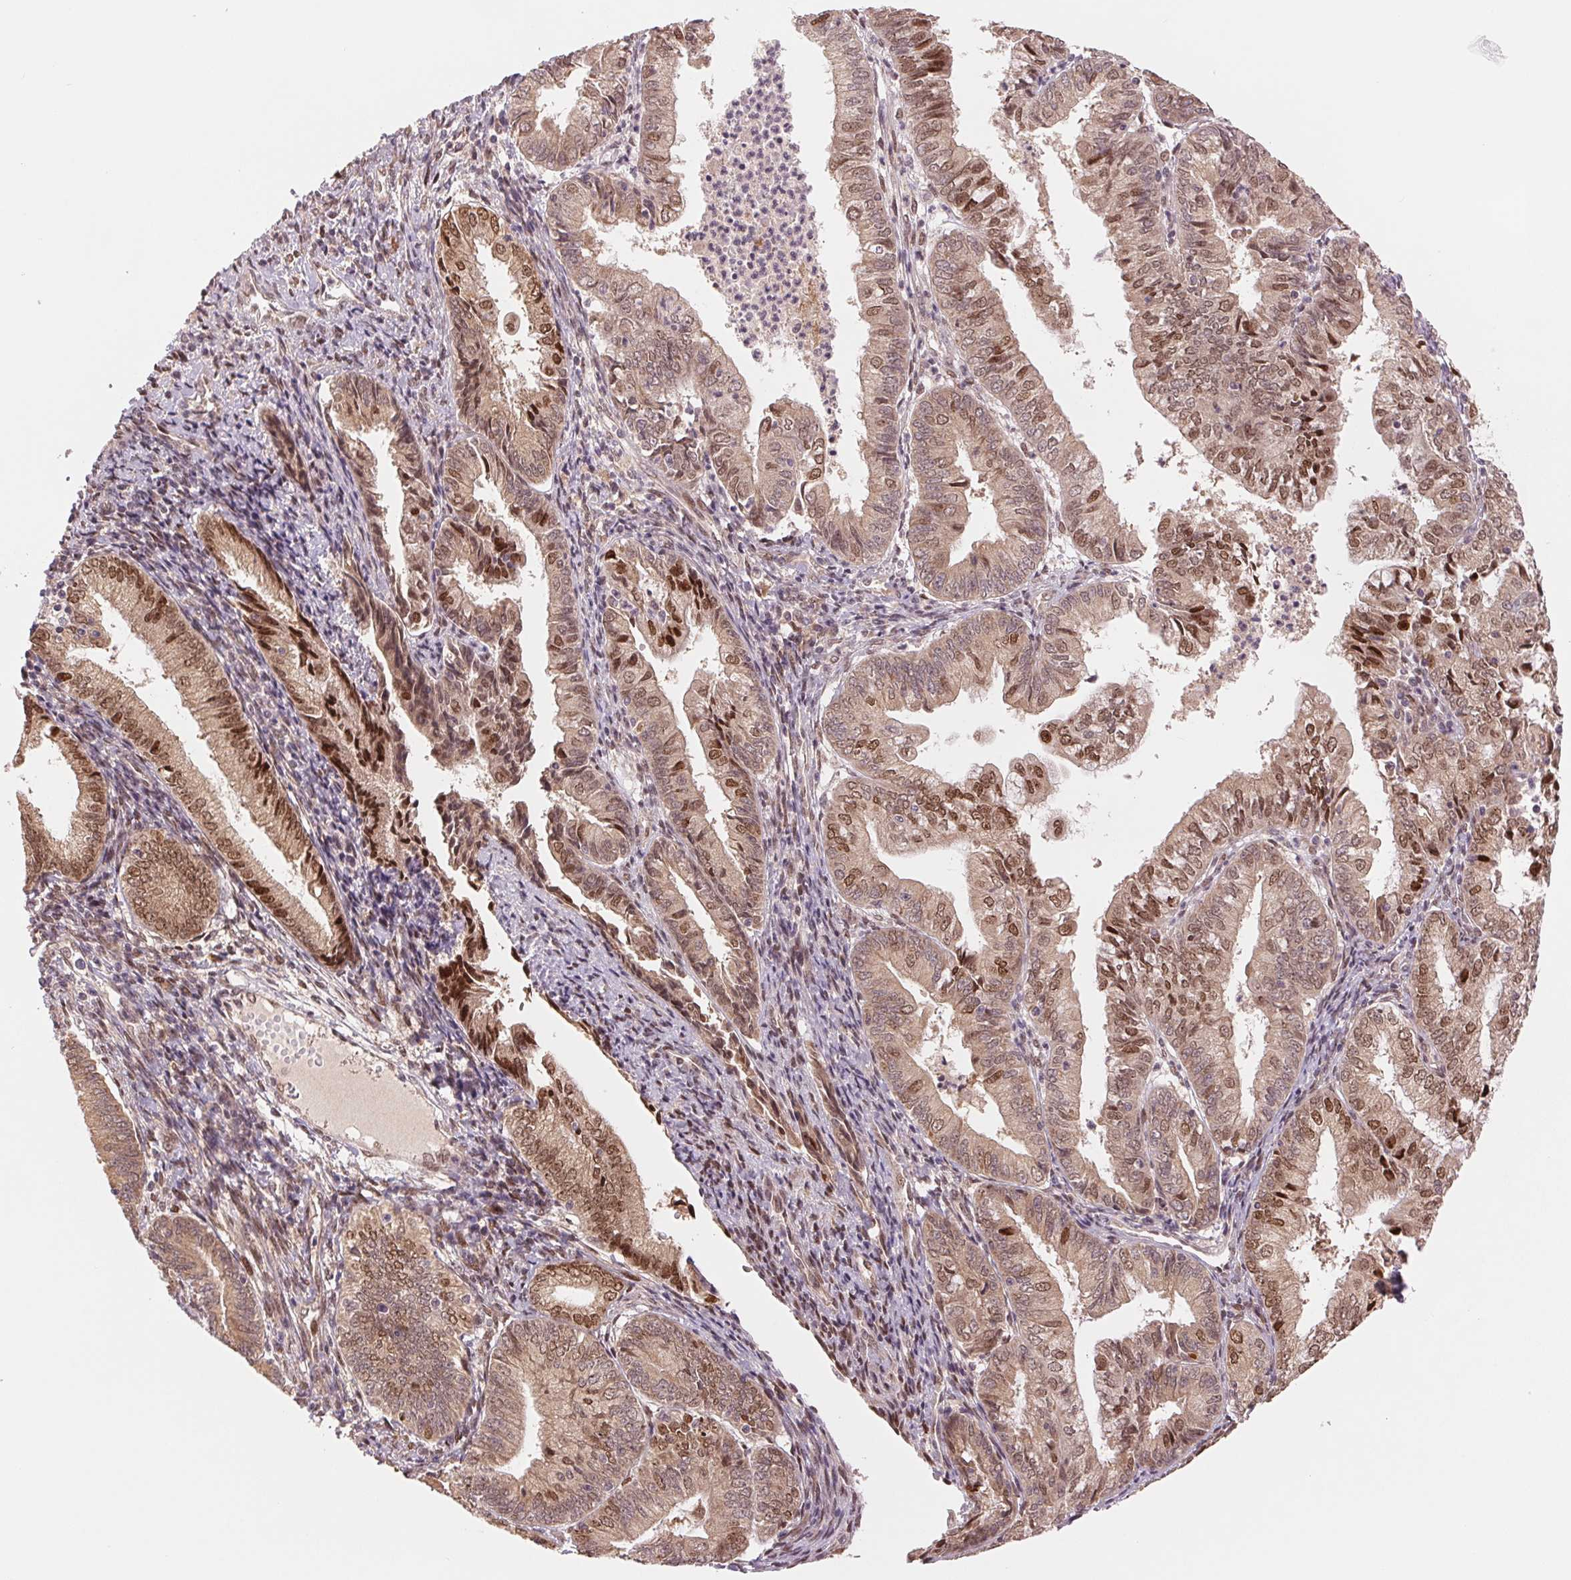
{"staining": {"intensity": "moderate", "quantity": ">75%", "location": "cytoplasmic/membranous,nuclear"}, "tissue": "endometrial cancer", "cell_type": "Tumor cells", "image_type": "cancer", "snomed": [{"axis": "morphology", "description": "Adenocarcinoma, NOS"}, {"axis": "topography", "description": "Endometrium"}], "caption": "Adenocarcinoma (endometrial) was stained to show a protein in brown. There is medium levels of moderate cytoplasmic/membranous and nuclear staining in about >75% of tumor cells.", "gene": "ERI3", "patient": {"sex": "female", "age": 55}}